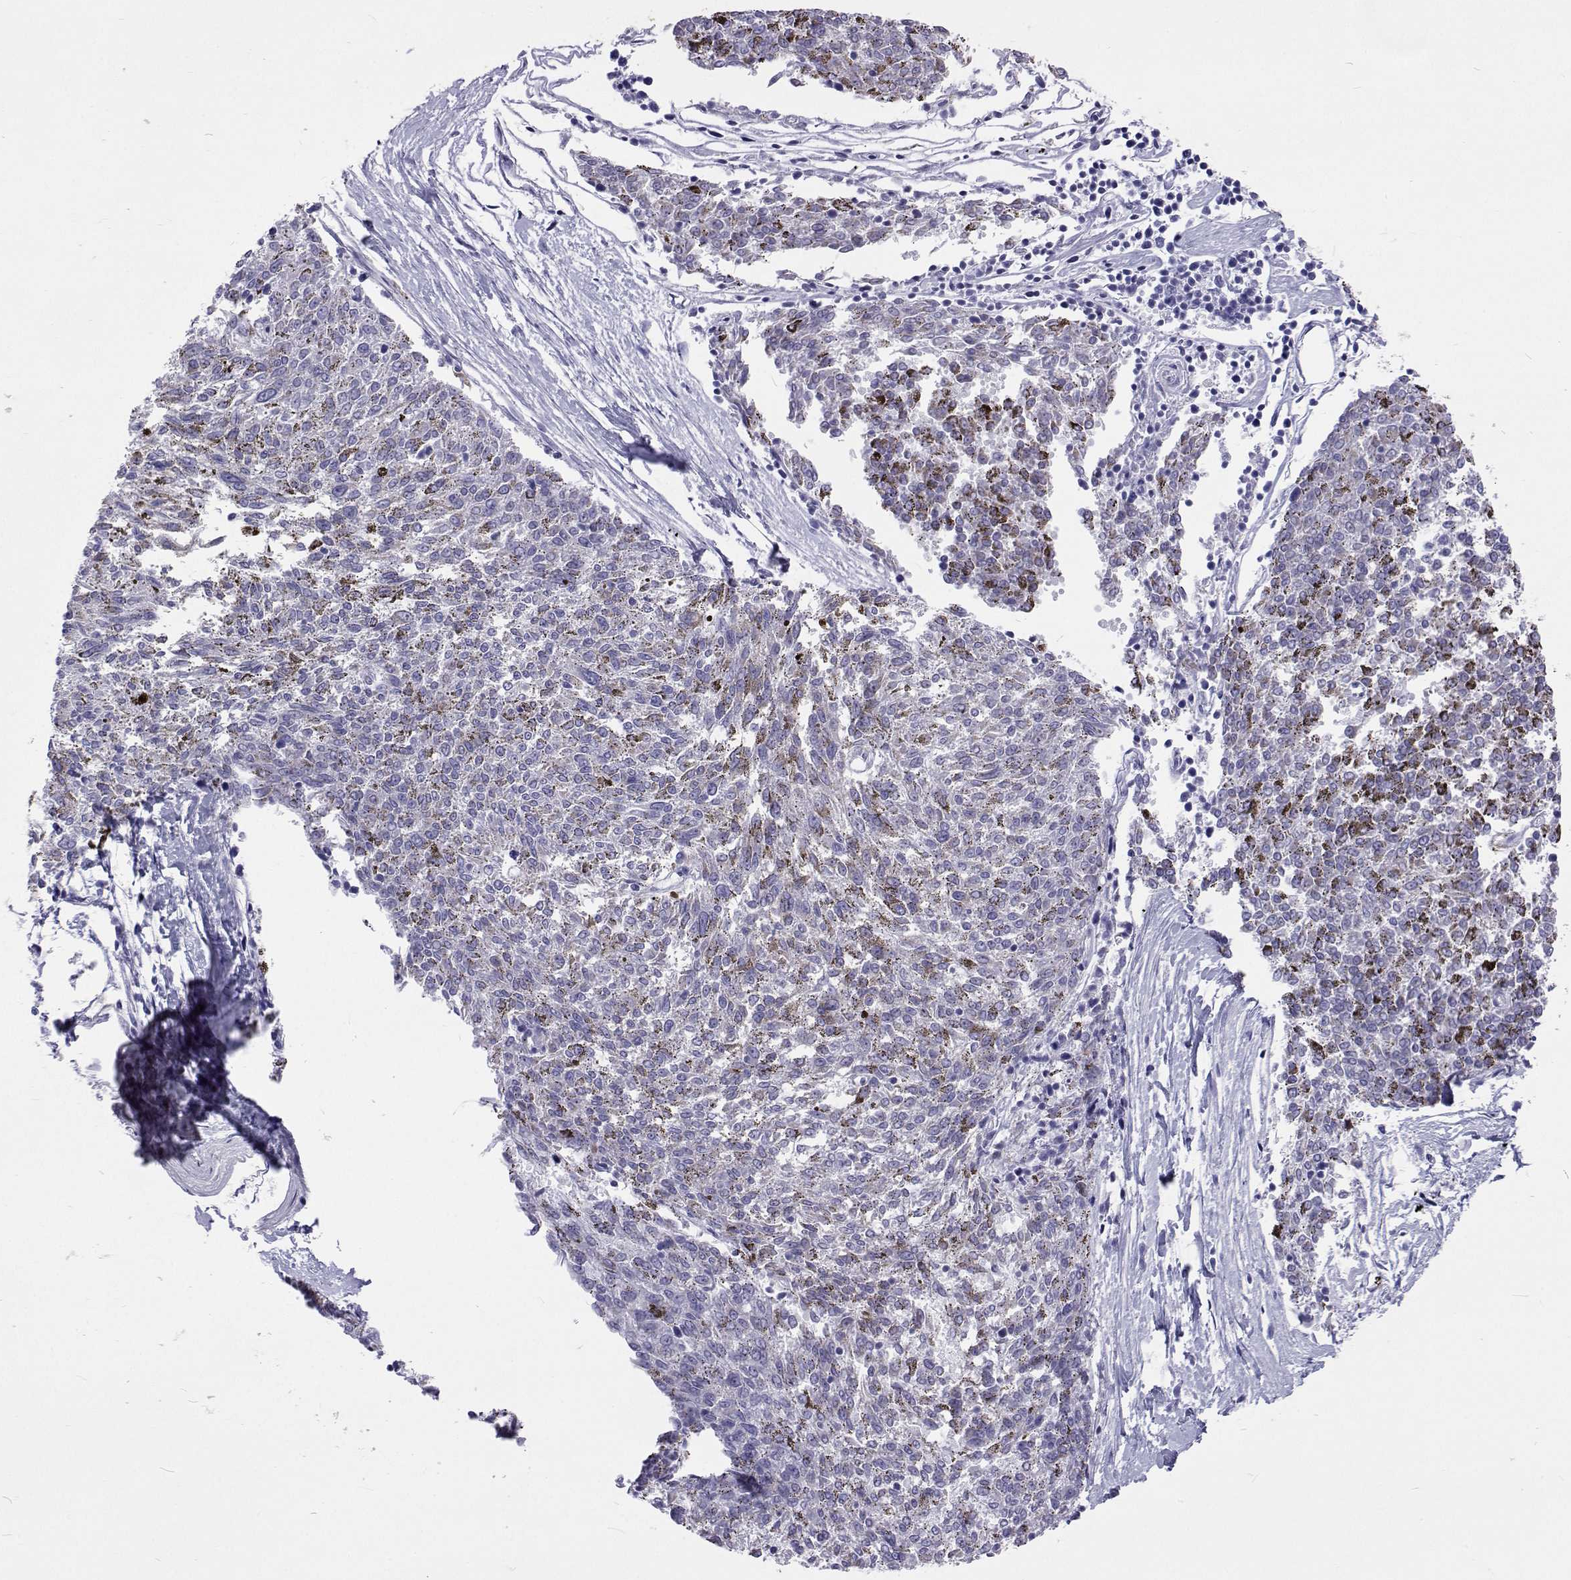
{"staining": {"intensity": "negative", "quantity": "none", "location": "none"}, "tissue": "melanoma", "cell_type": "Tumor cells", "image_type": "cancer", "snomed": [{"axis": "morphology", "description": "Malignant melanoma, NOS"}, {"axis": "topography", "description": "Skin"}], "caption": "High magnification brightfield microscopy of melanoma stained with DAB (3,3'-diaminobenzidine) (brown) and counterstained with hematoxylin (blue): tumor cells show no significant staining. (DAB (3,3'-diaminobenzidine) immunohistochemistry with hematoxylin counter stain).", "gene": "UMODL1", "patient": {"sex": "female", "age": 72}}